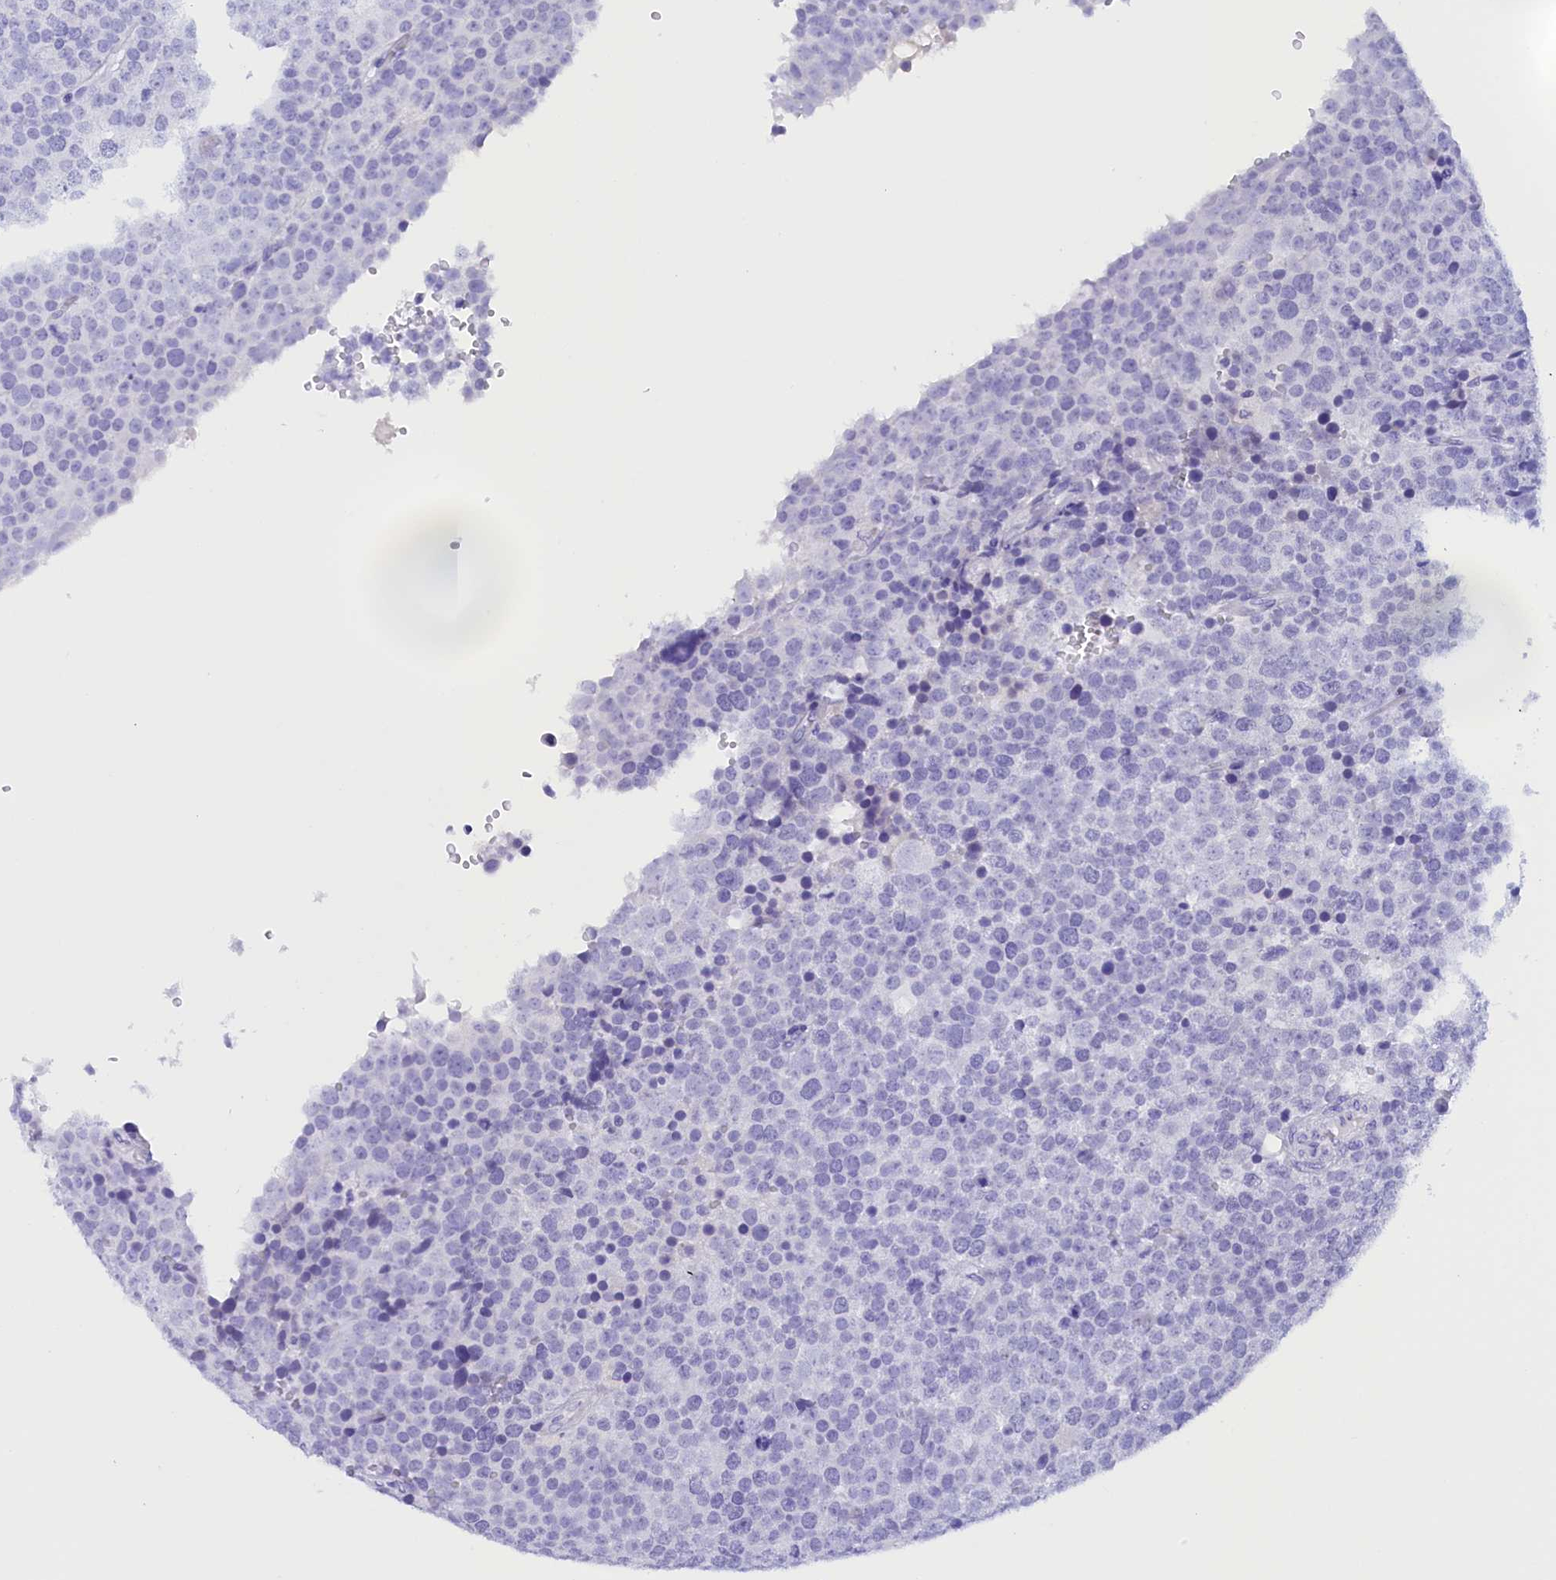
{"staining": {"intensity": "negative", "quantity": "none", "location": "none"}, "tissue": "testis cancer", "cell_type": "Tumor cells", "image_type": "cancer", "snomed": [{"axis": "morphology", "description": "Seminoma, NOS"}, {"axis": "topography", "description": "Testis"}], "caption": "There is no significant staining in tumor cells of testis cancer (seminoma). (DAB immunohistochemistry (IHC) with hematoxylin counter stain).", "gene": "BRI3", "patient": {"sex": "male", "age": 71}}